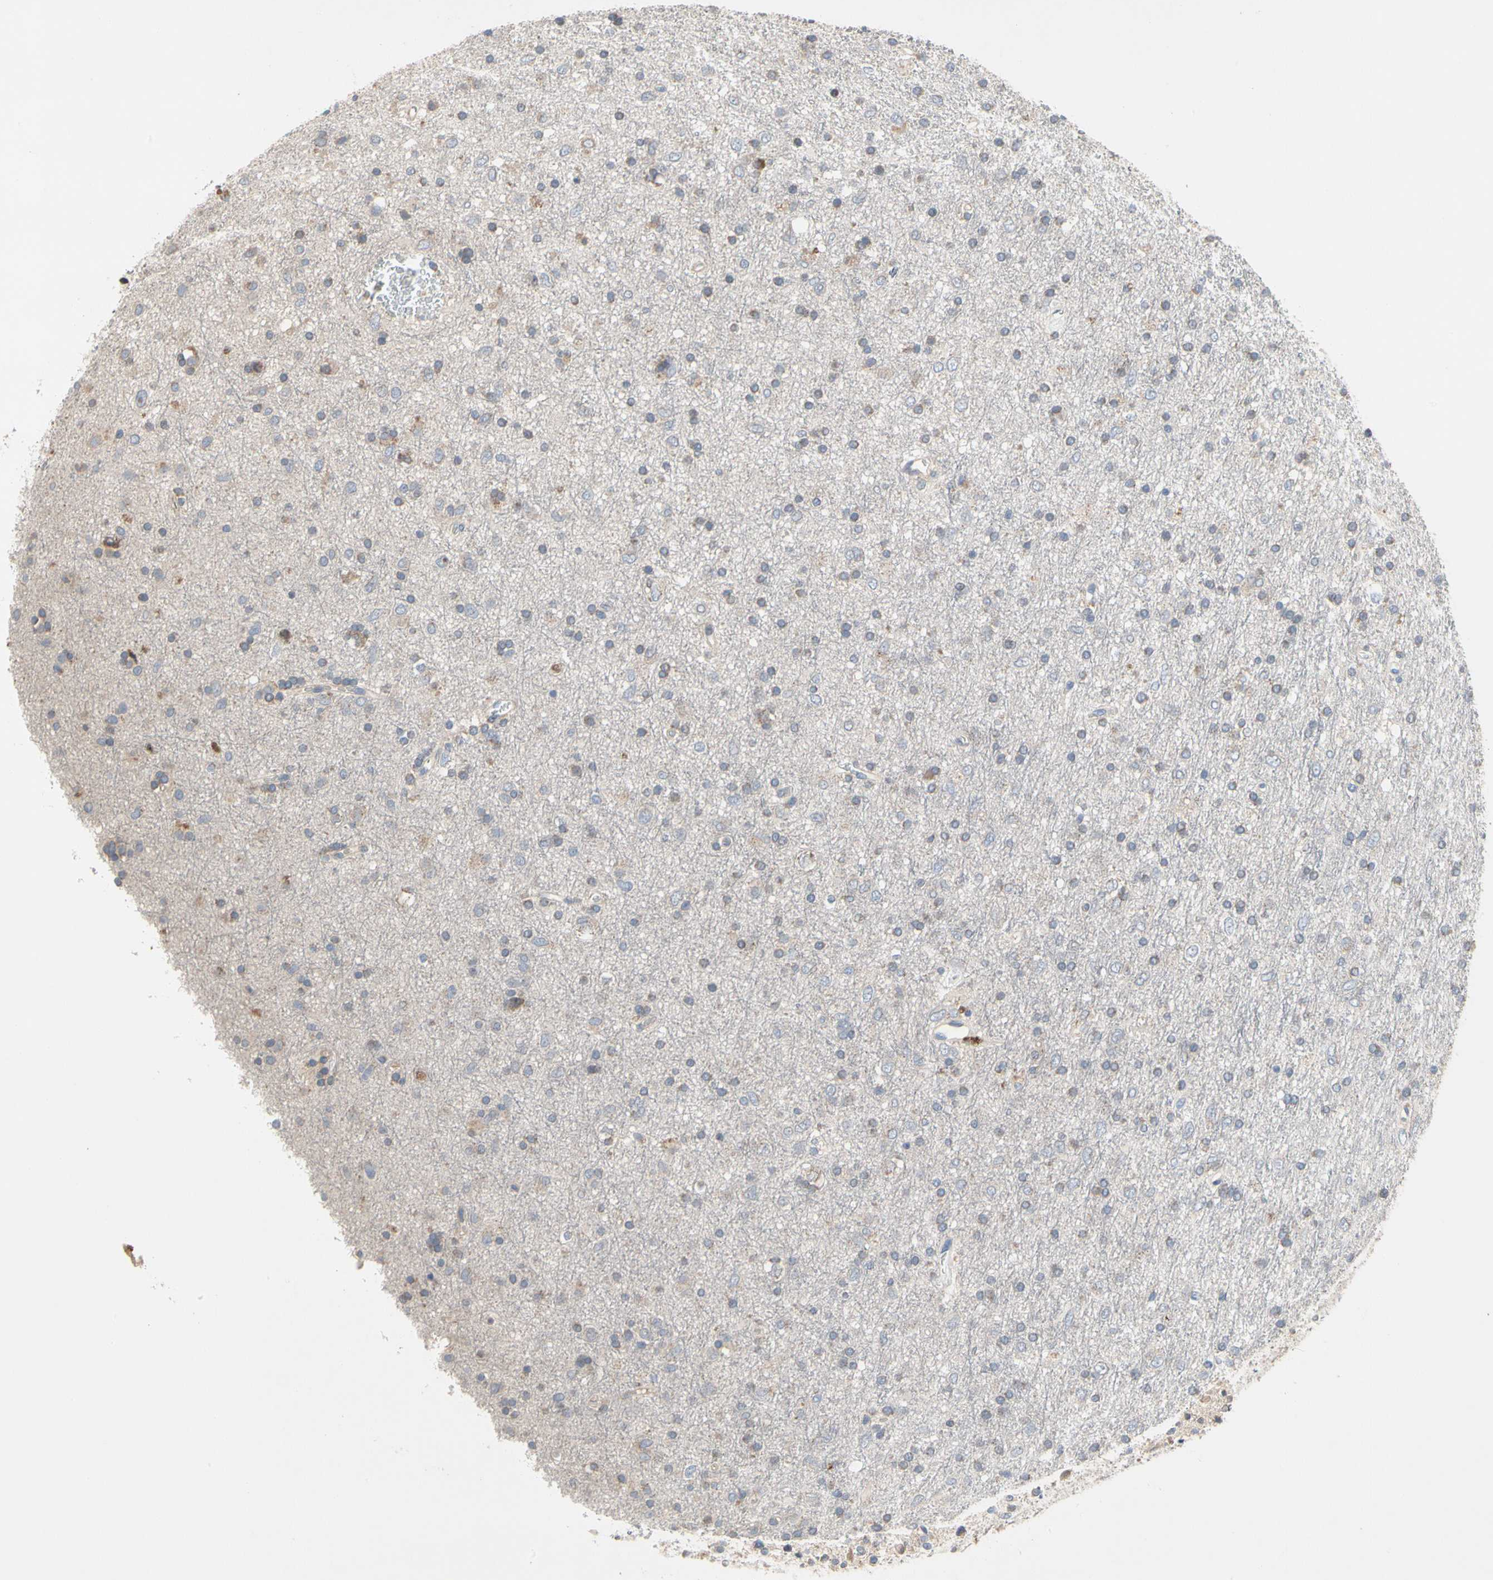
{"staining": {"intensity": "weak", "quantity": "<25%", "location": "cytoplasmic/membranous"}, "tissue": "glioma", "cell_type": "Tumor cells", "image_type": "cancer", "snomed": [{"axis": "morphology", "description": "Glioma, malignant, Low grade"}, {"axis": "topography", "description": "Brain"}], "caption": "Malignant low-grade glioma stained for a protein using immunohistochemistry shows no expression tumor cells.", "gene": "MMEL1", "patient": {"sex": "male", "age": 77}}